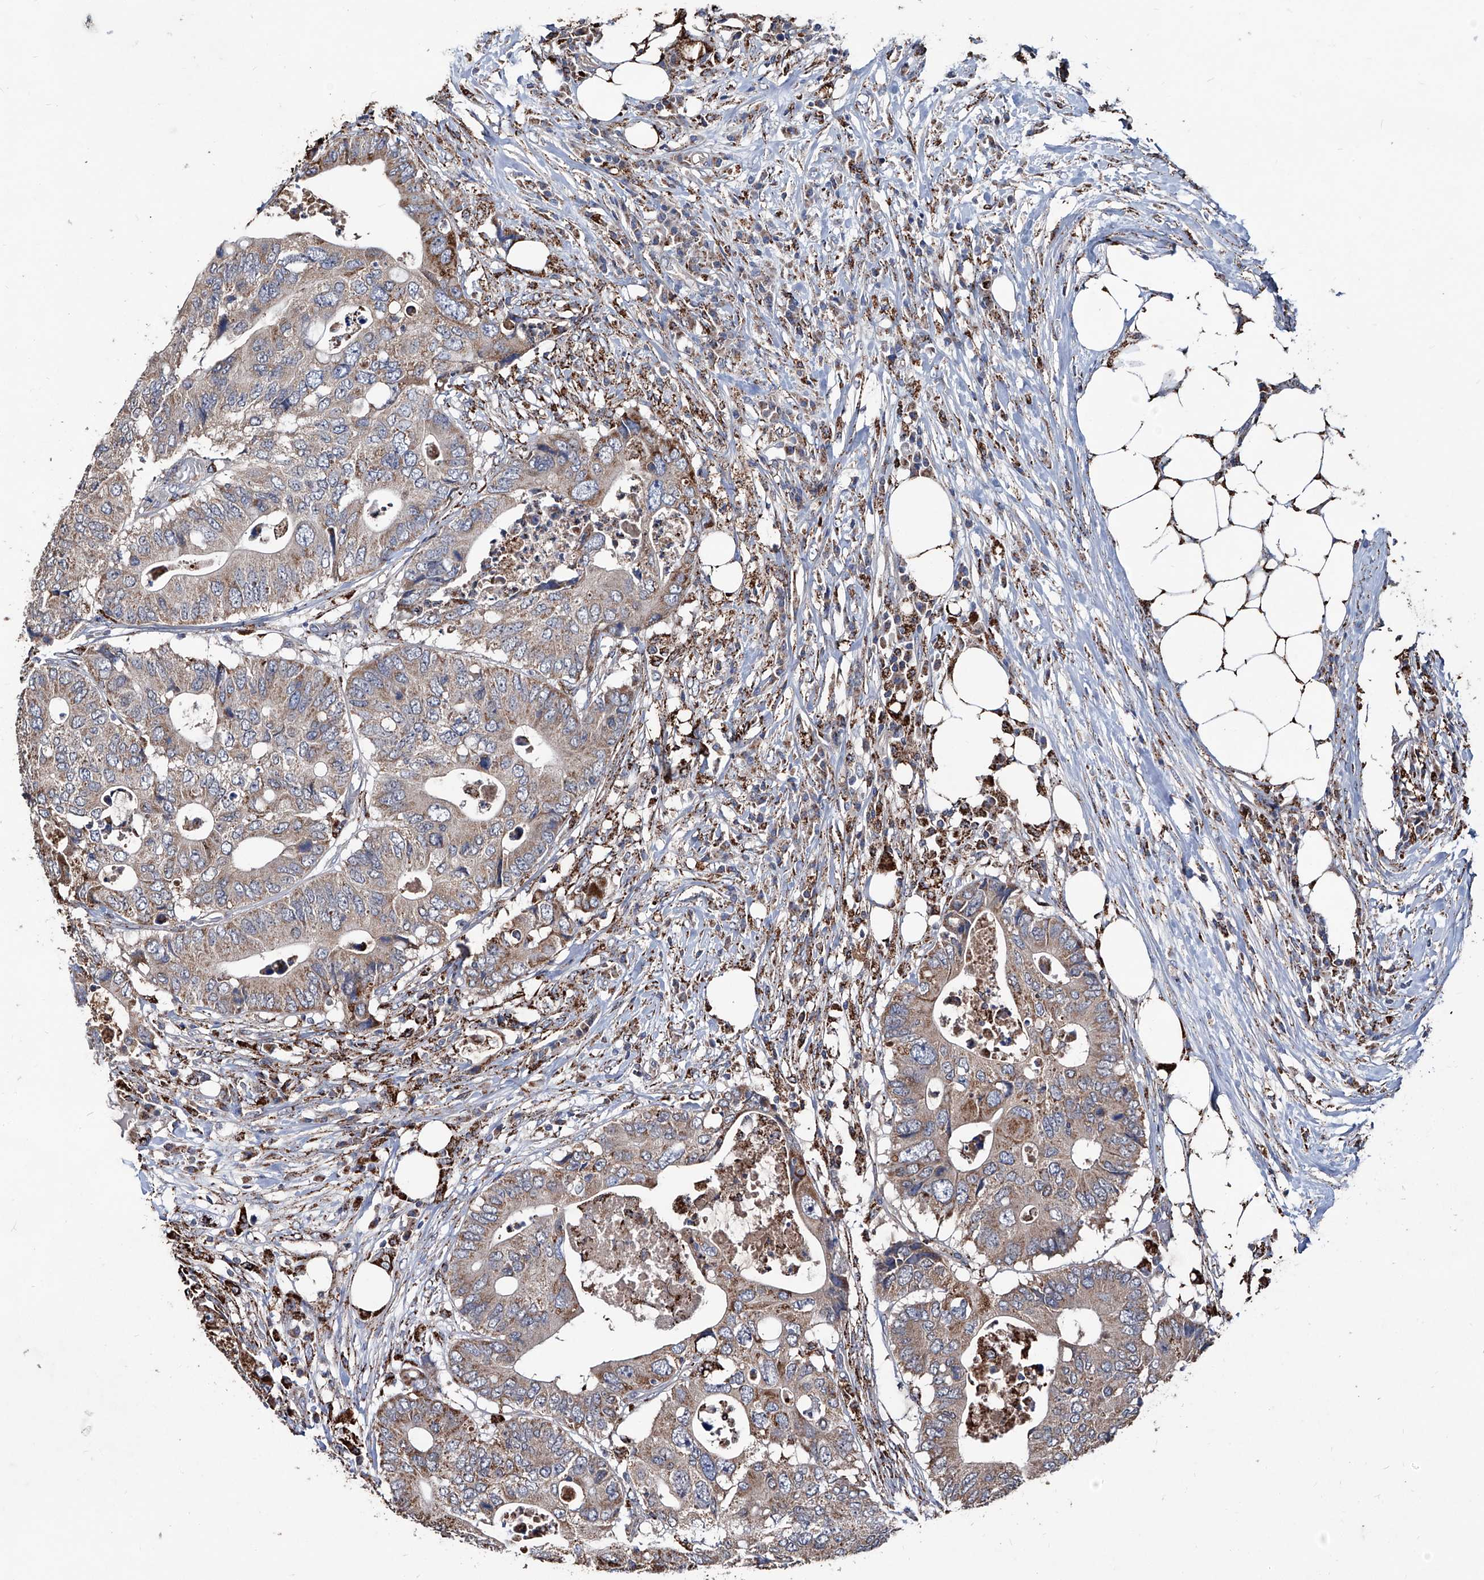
{"staining": {"intensity": "moderate", "quantity": ">75%", "location": "cytoplasmic/membranous"}, "tissue": "colorectal cancer", "cell_type": "Tumor cells", "image_type": "cancer", "snomed": [{"axis": "morphology", "description": "Adenocarcinoma, NOS"}, {"axis": "topography", "description": "Colon"}], "caption": "This is an image of immunohistochemistry (IHC) staining of colorectal cancer, which shows moderate positivity in the cytoplasmic/membranous of tumor cells.", "gene": "NHS", "patient": {"sex": "male", "age": 71}}